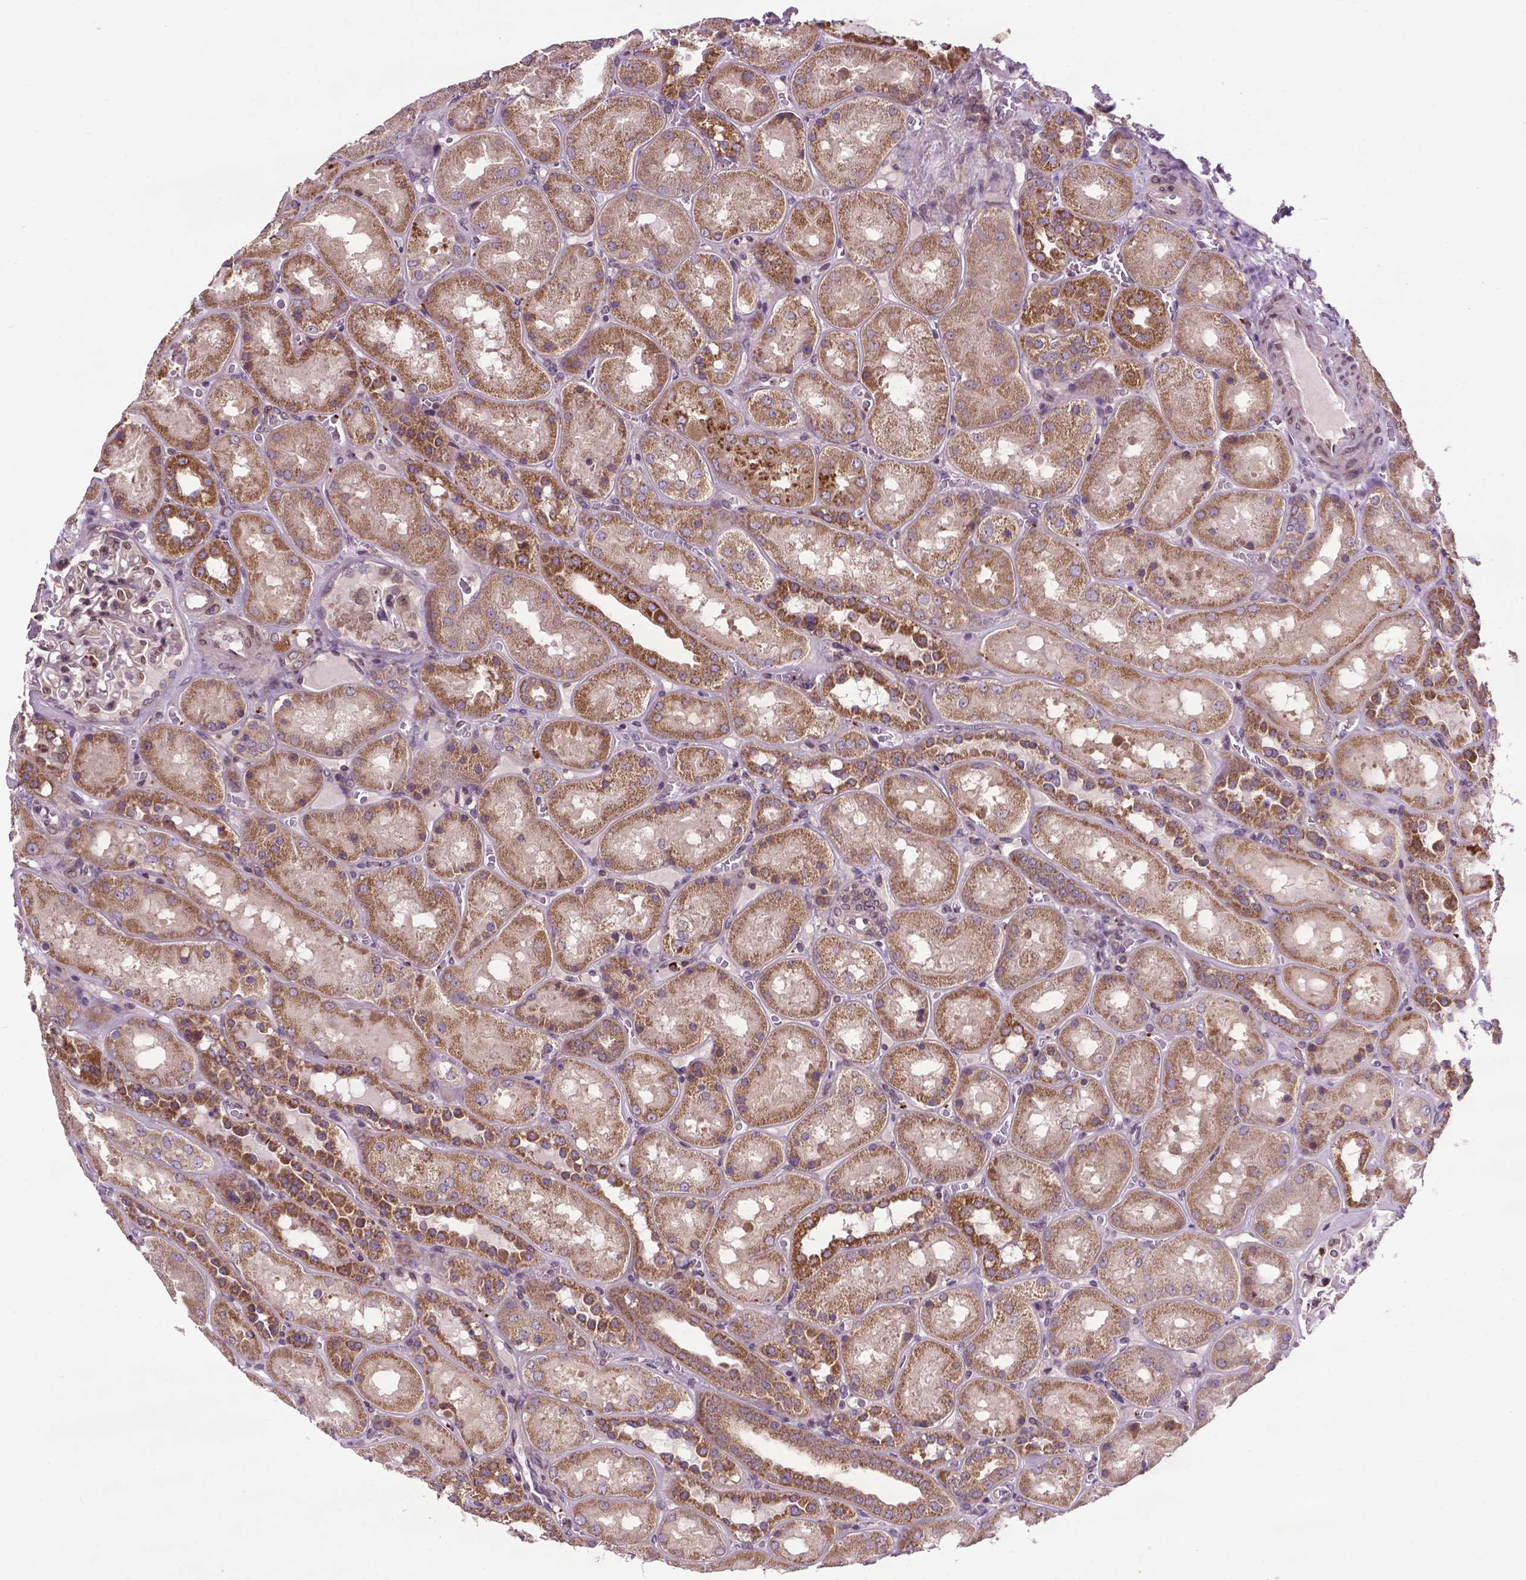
{"staining": {"intensity": "weak", "quantity": "<25%", "location": "nuclear"}, "tissue": "kidney", "cell_type": "Cells in glomeruli", "image_type": "normal", "snomed": [{"axis": "morphology", "description": "Normal tissue, NOS"}, {"axis": "topography", "description": "Kidney"}], "caption": "There is no significant expression in cells in glomeruli of kidney. (DAB (3,3'-diaminobenzidine) immunohistochemistry, high magnification).", "gene": "SPNS2", "patient": {"sex": "male", "age": 73}}